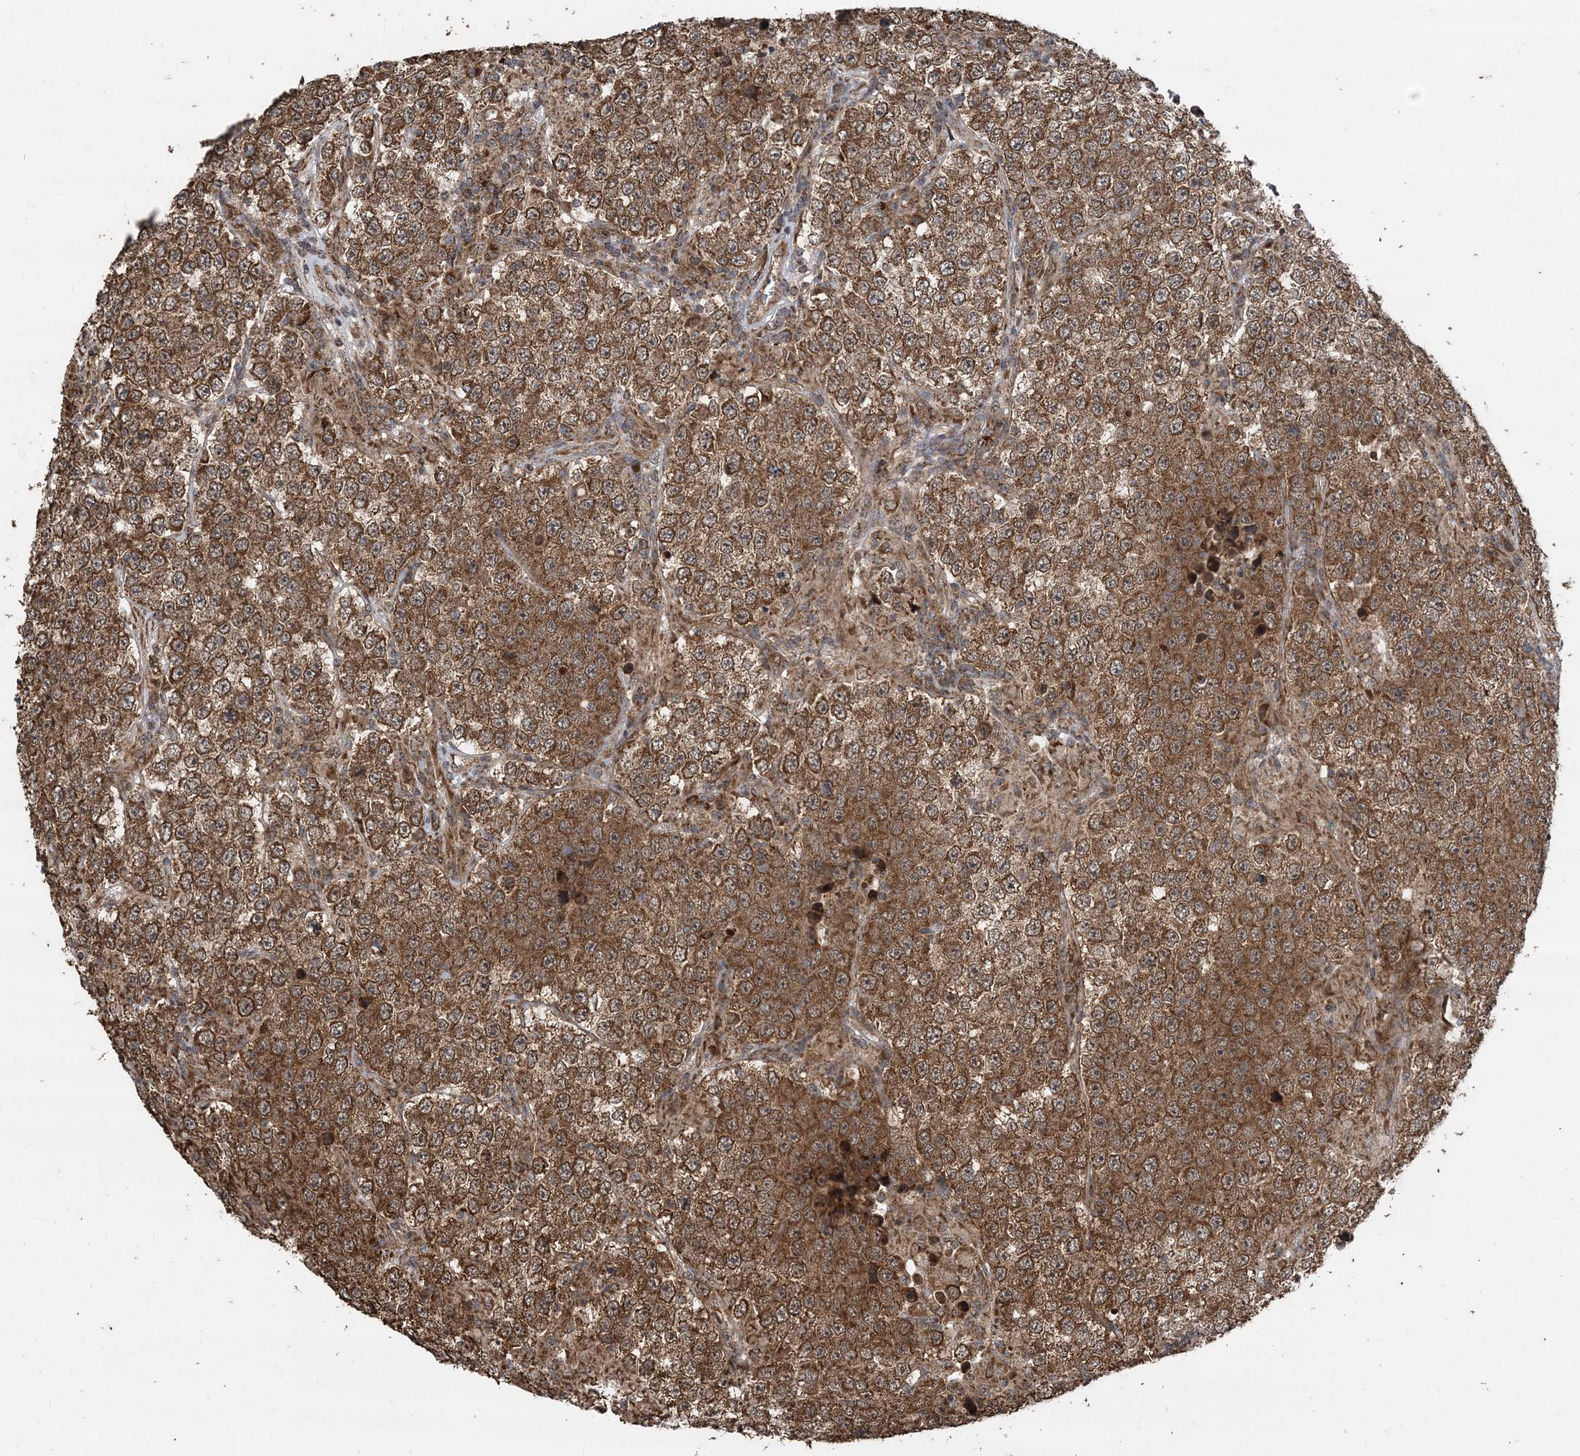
{"staining": {"intensity": "strong", "quantity": ">75%", "location": "cytoplasmic/membranous"}, "tissue": "testis cancer", "cell_type": "Tumor cells", "image_type": "cancer", "snomed": [{"axis": "morphology", "description": "Normal tissue, NOS"}, {"axis": "morphology", "description": "Urothelial carcinoma, High grade"}, {"axis": "morphology", "description": "Seminoma, NOS"}, {"axis": "morphology", "description": "Carcinoma, Embryonal, NOS"}, {"axis": "topography", "description": "Urinary bladder"}, {"axis": "topography", "description": "Testis"}], "caption": "High-magnification brightfield microscopy of embryonal carcinoma (testis) stained with DAB (3,3'-diaminobenzidine) (brown) and counterstained with hematoxylin (blue). tumor cells exhibit strong cytoplasmic/membranous expression is appreciated in about>75% of cells.", "gene": "PCBP1", "patient": {"sex": "male", "age": 41}}